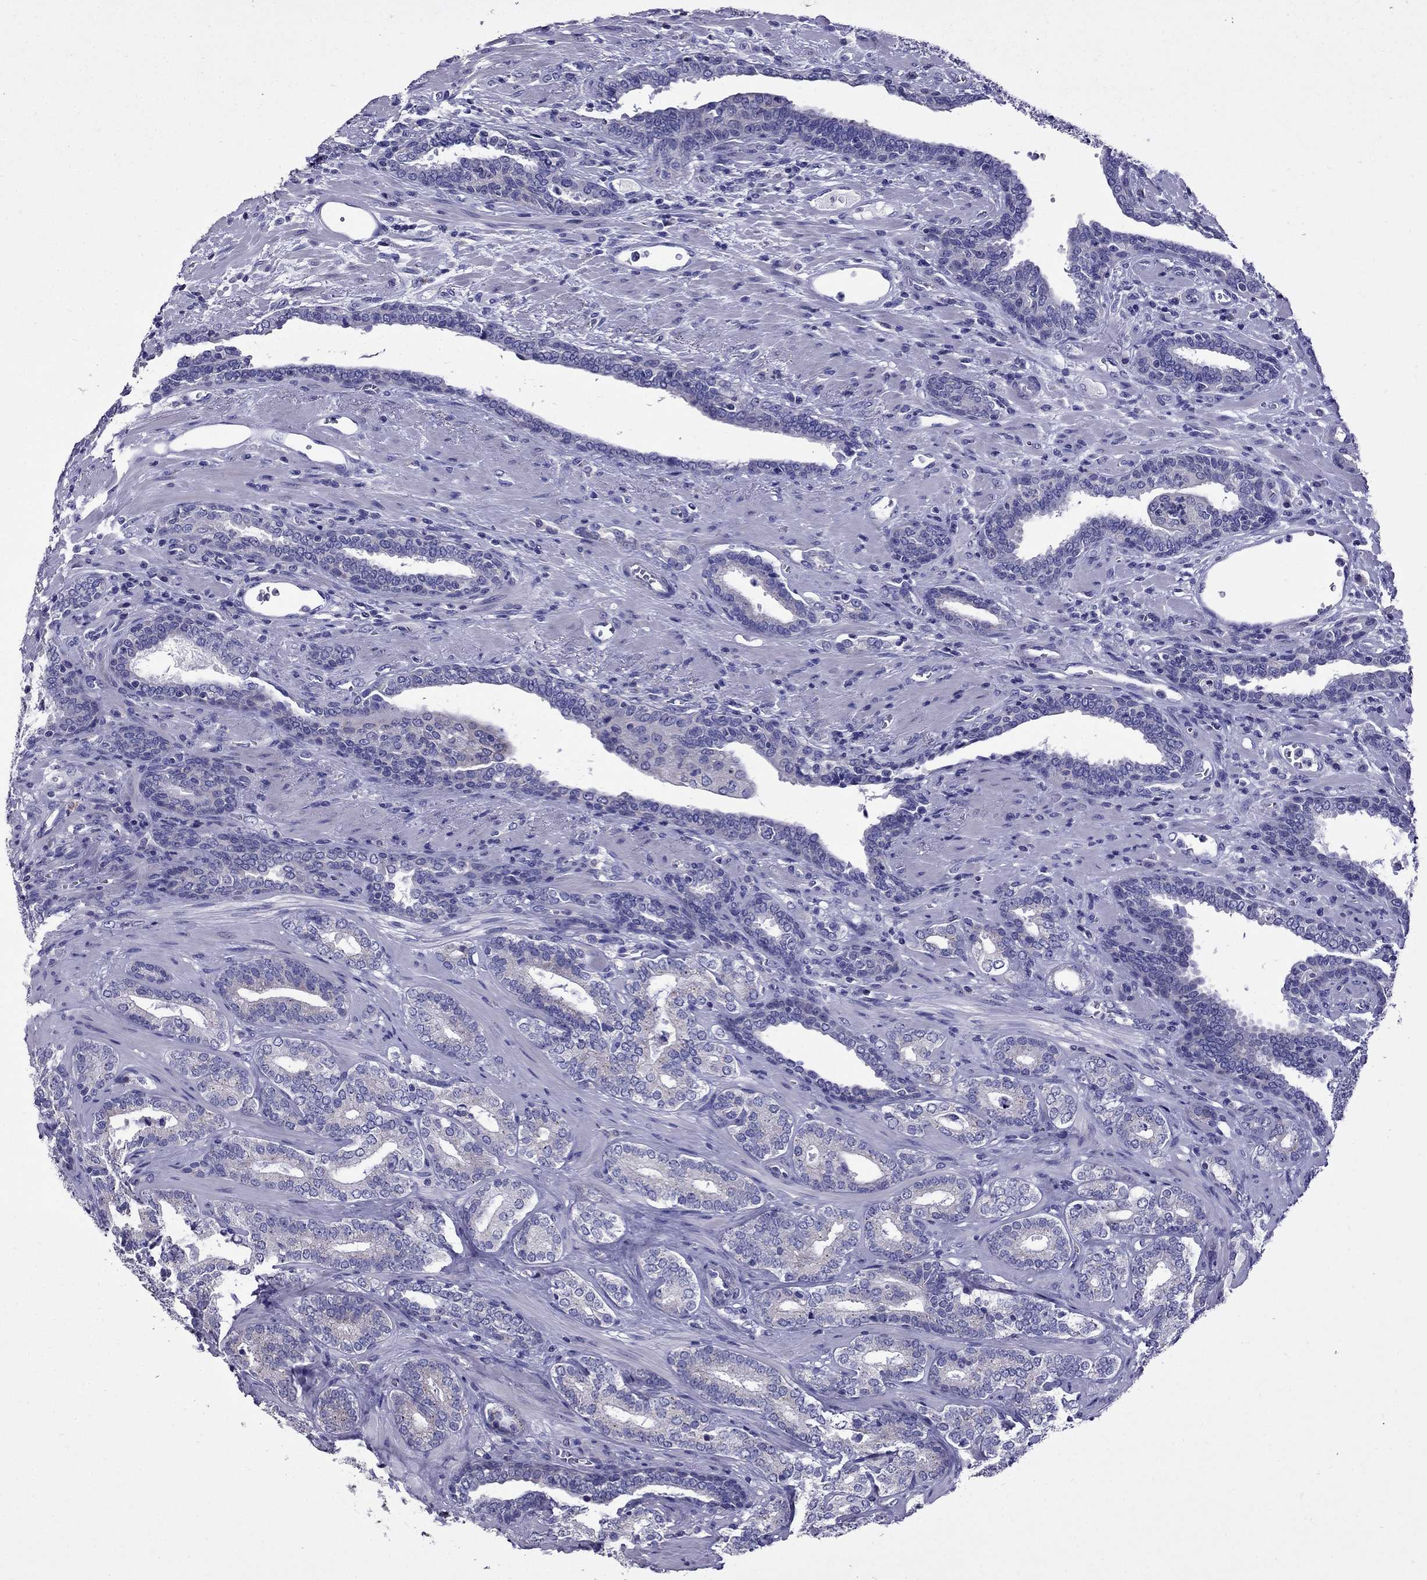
{"staining": {"intensity": "negative", "quantity": "none", "location": "none"}, "tissue": "prostate cancer", "cell_type": "Tumor cells", "image_type": "cancer", "snomed": [{"axis": "morphology", "description": "Adenocarcinoma, Low grade"}, {"axis": "topography", "description": "Prostate"}], "caption": "This histopathology image is of prostate adenocarcinoma (low-grade) stained with immunohistochemistry (IHC) to label a protein in brown with the nuclei are counter-stained blue. There is no expression in tumor cells. (DAB (3,3'-diaminobenzidine) immunohistochemistry (IHC), high magnification).", "gene": "OXCT2", "patient": {"sex": "male", "age": 61}}